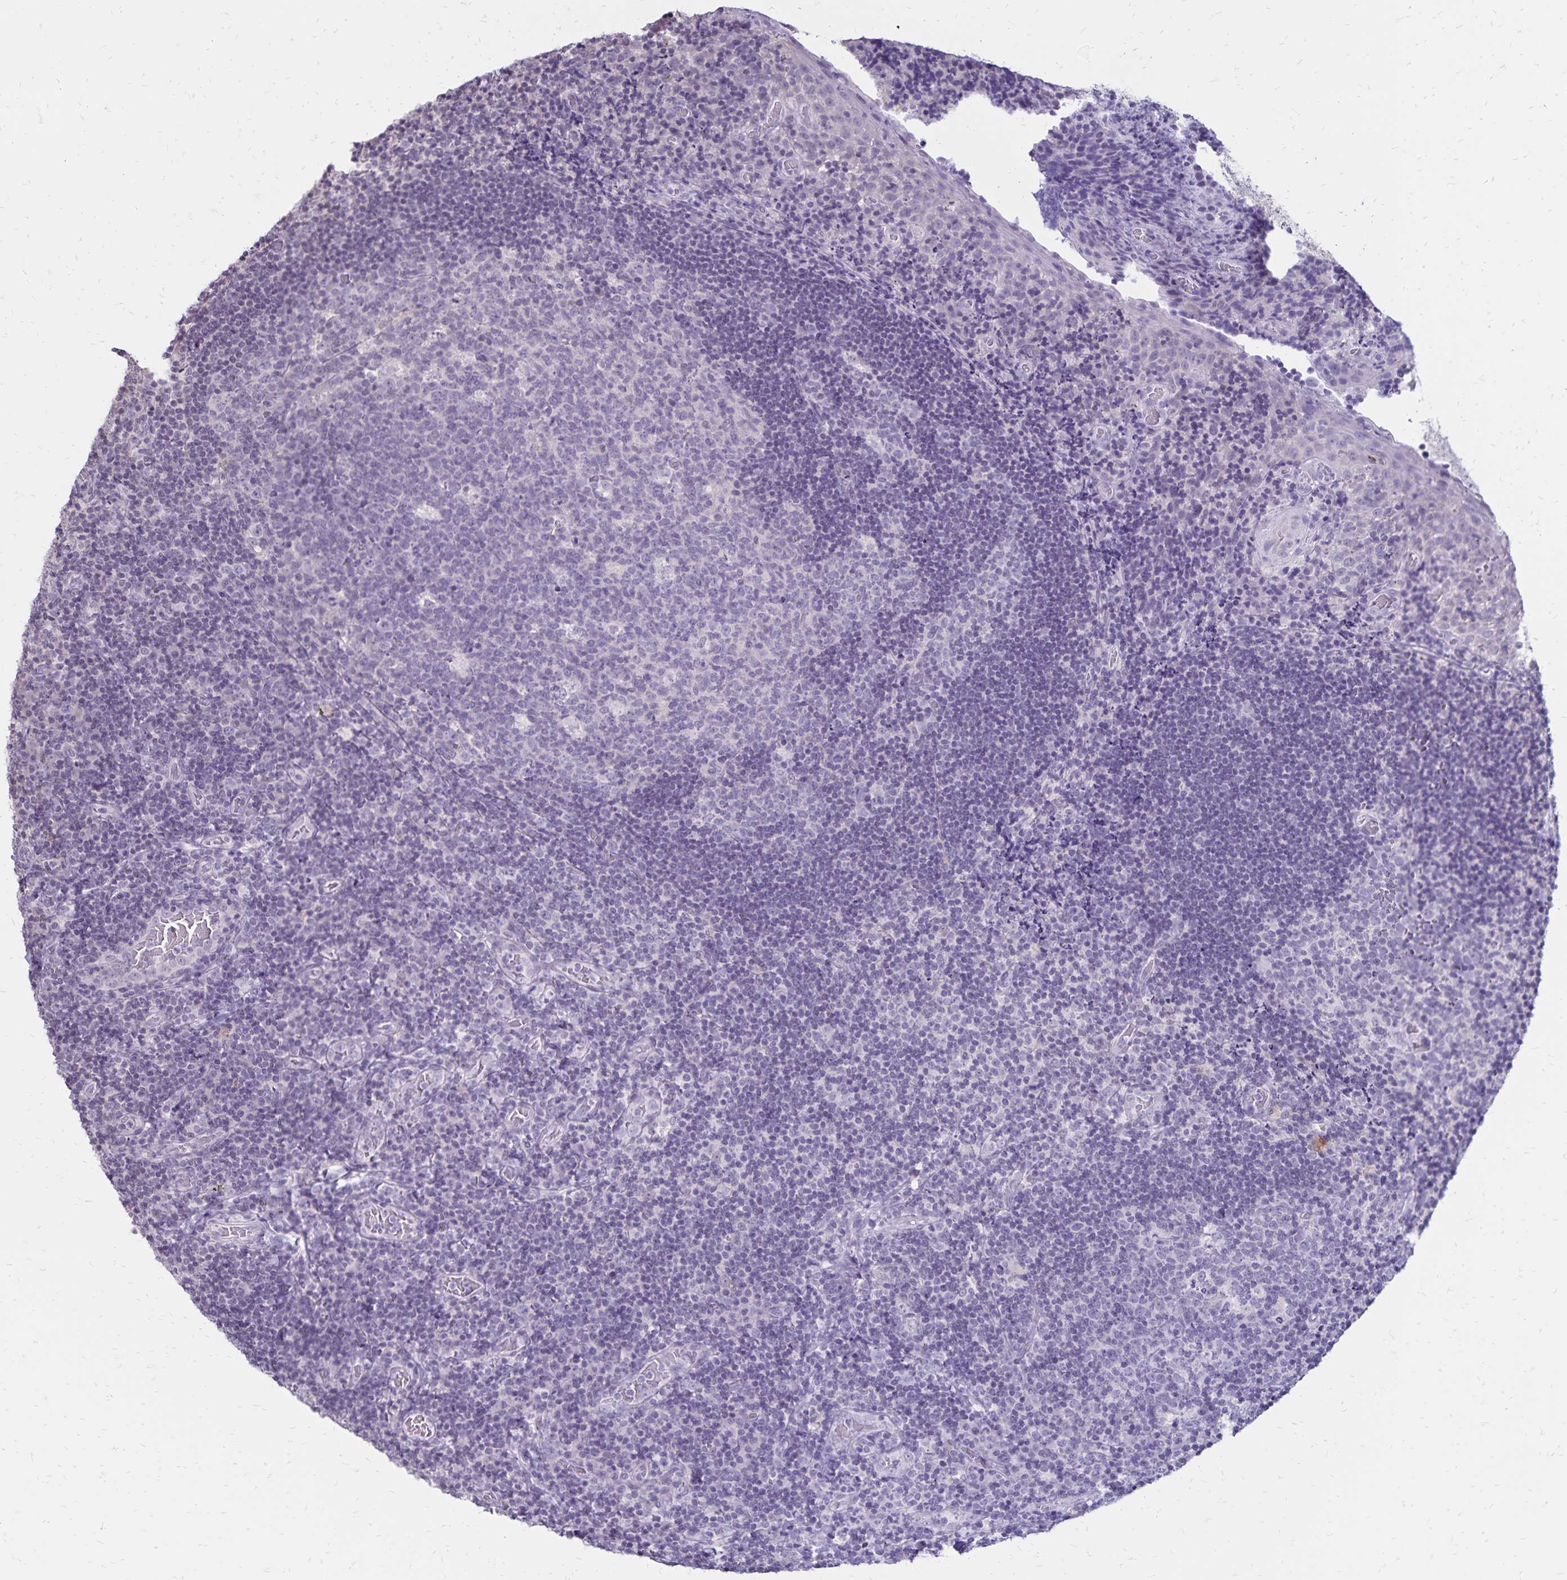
{"staining": {"intensity": "negative", "quantity": "none", "location": "none"}, "tissue": "tonsil", "cell_type": "Germinal center cells", "image_type": "normal", "snomed": [{"axis": "morphology", "description": "Normal tissue, NOS"}, {"axis": "topography", "description": "Tonsil"}], "caption": "Immunohistochemistry (IHC) micrograph of unremarkable tonsil: human tonsil stained with DAB (3,3'-diaminobenzidine) demonstrates no significant protein positivity in germinal center cells.", "gene": "SH3GL3", "patient": {"sex": "male", "age": 17}}